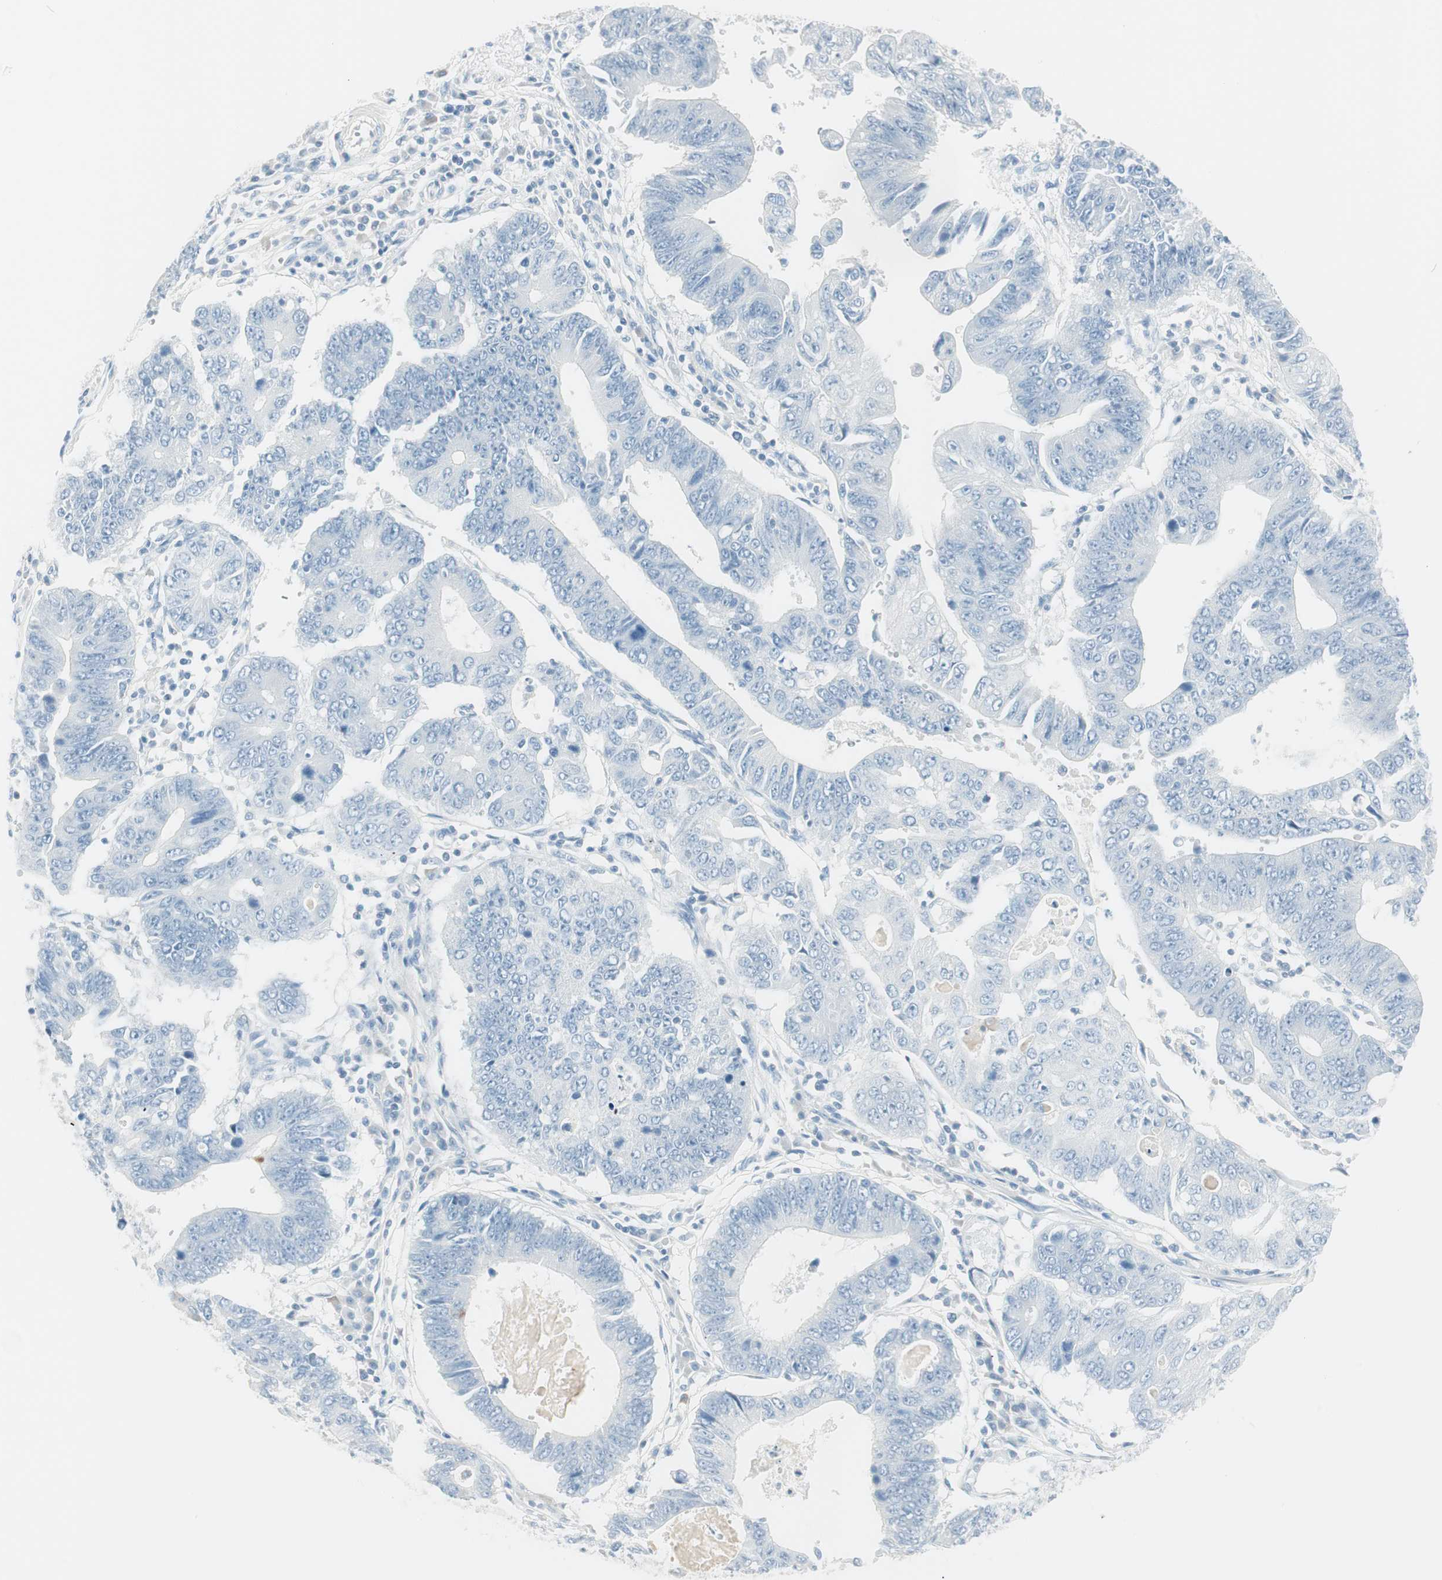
{"staining": {"intensity": "negative", "quantity": "none", "location": "none"}, "tissue": "stomach cancer", "cell_type": "Tumor cells", "image_type": "cancer", "snomed": [{"axis": "morphology", "description": "Adenocarcinoma, NOS"}, {"axis": "topography", "description": "Stomach"}], "caption": "An immunohistochemistry histopathology image of stomach adenocarcinoma is shown. There is no staining in tumor cells of stomach adenocarcinoma.", "gene": "ITLN2", "patient": {"sex": "male", "age": 59}}